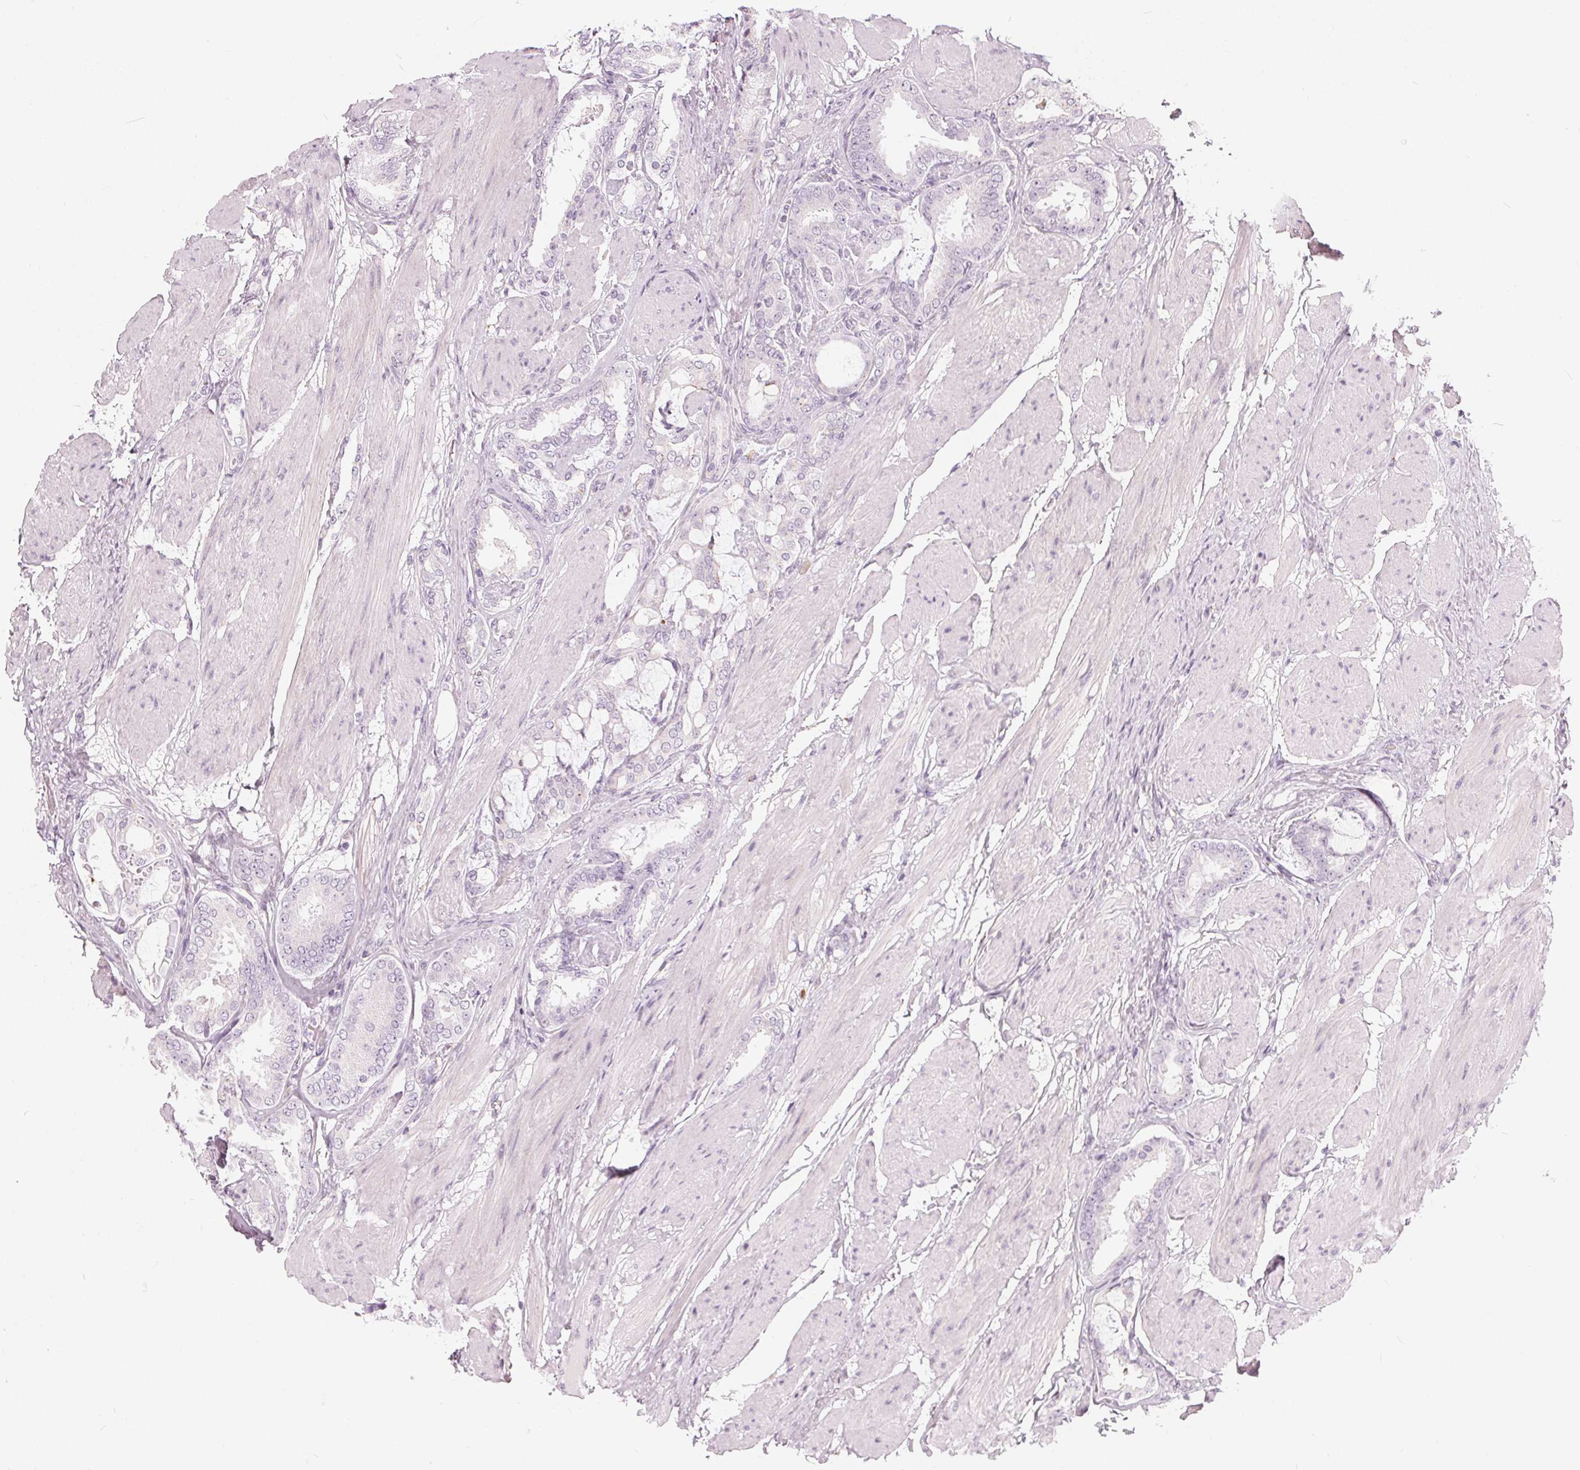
{"staining": {"intensity": "negative", "quantity": "none", "location": "none"}, "tissue": "prostate cancer", "cell_type": "Tumor cells", "image_type": "cancer", "snomed": [{"axis": "morphology", "description": "Adenocarcinoma, High grade"}, {"axis": "topography", "description": "Prostate"}], "caption": "High magnification brightfield microscopy of prostate cancer (high-grade adenocarcinoma) stained with DAB (3,3'-diaminobenzidine) (brown) and counterstained with hematoxylin (blue): tumor cells show no significant positivity. The staining was performed using DAB (3,3'-diaminobenzidine) to visualize the protein expression in brown, while the nuclei were stained in blue with hematoxylin (Magnification: 20x).", "gene": "HOPX", "patient": {"sex": "male", "age": 63}}